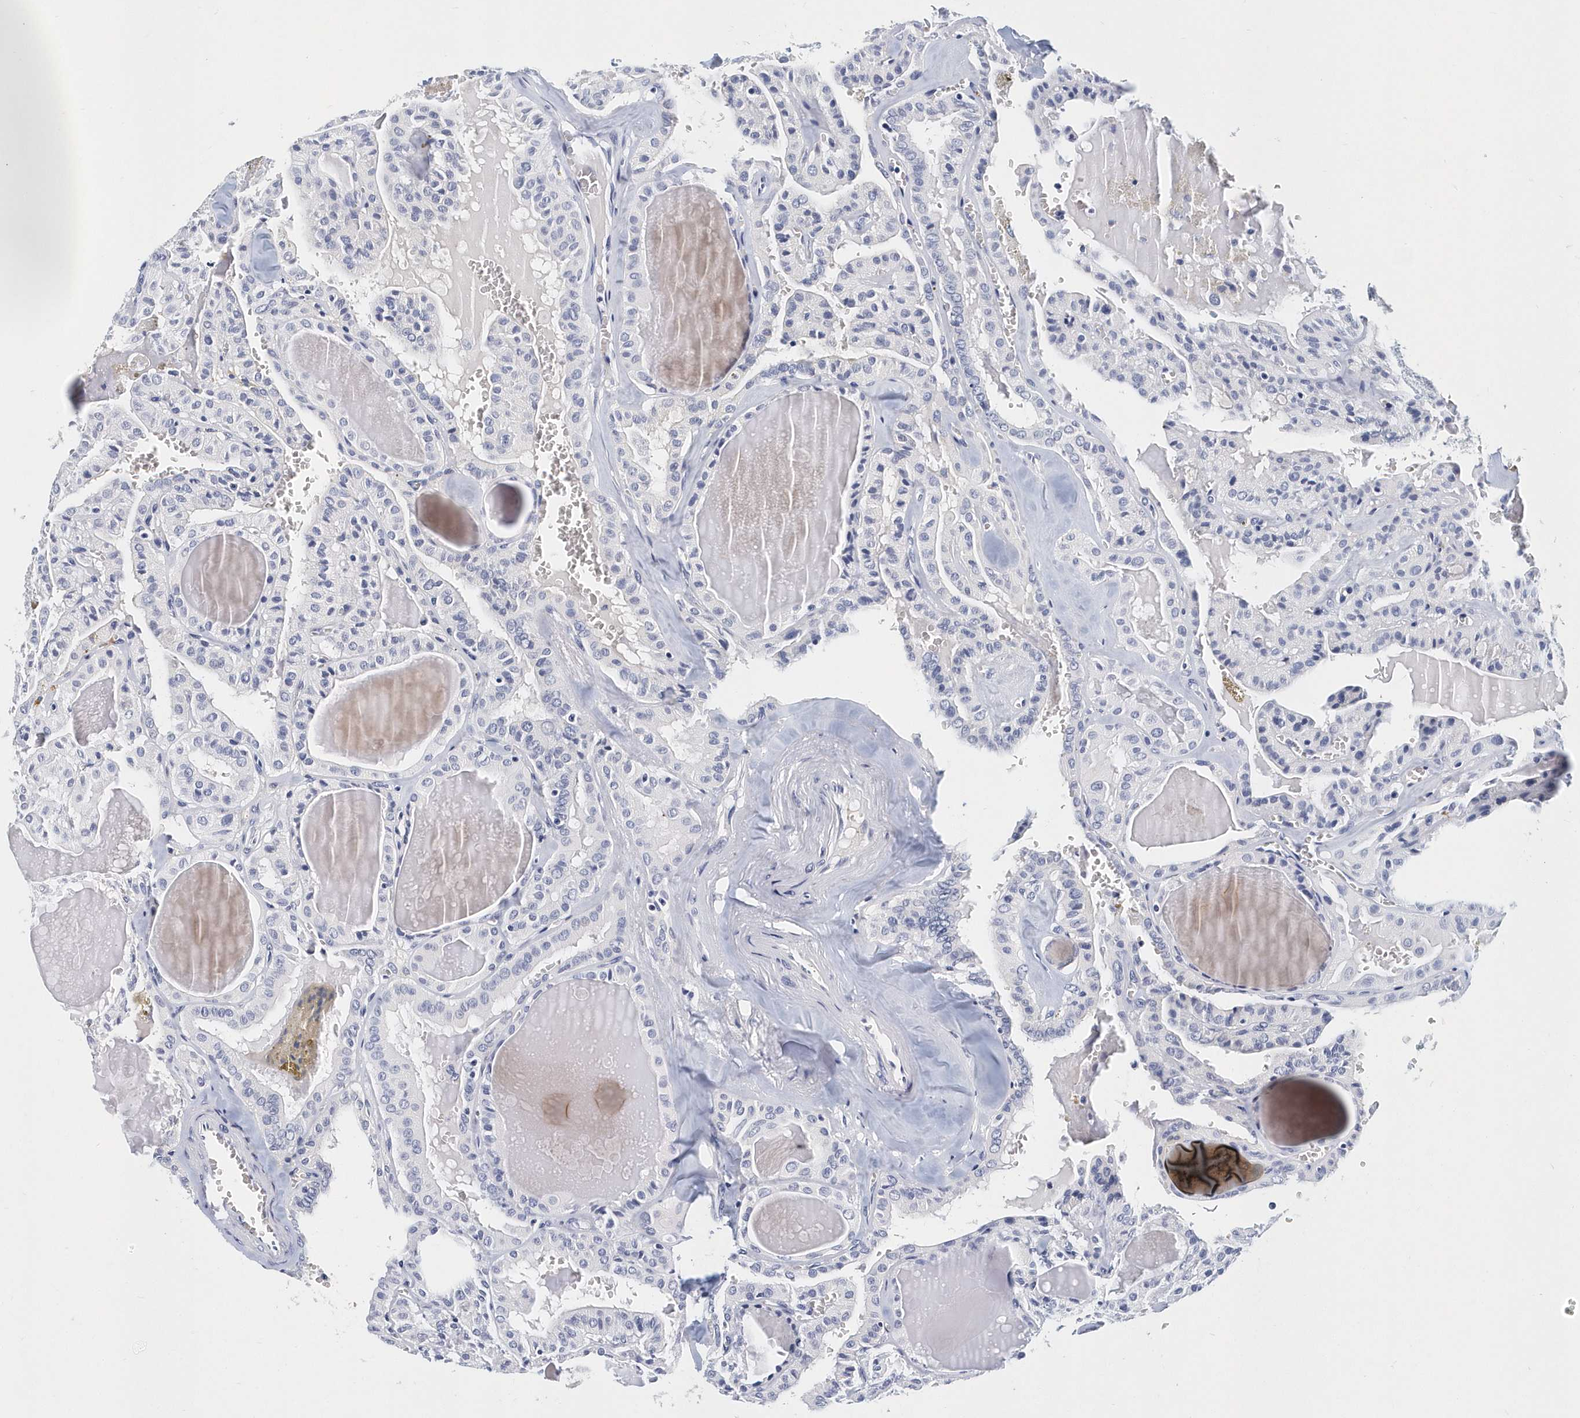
{"staining": {"intensity": "negative", "quantity": "none", "location": "none"}, "tissue": "thyroid cancer", "cell_type": "Tumor cells", "image_type": "cancer", "snomed": [{"axis": "morphology", "description": "Papillary adenocarcinoma, NOS"}, {"axis": "topography", "description": "Thyroid gland"}], "caption": "The image reveals no staining of tumor cells in thyroid papillary adenocarcinoma.", "gene": "ITGA2B", "patient": {"sex": "male", "age": 52}}